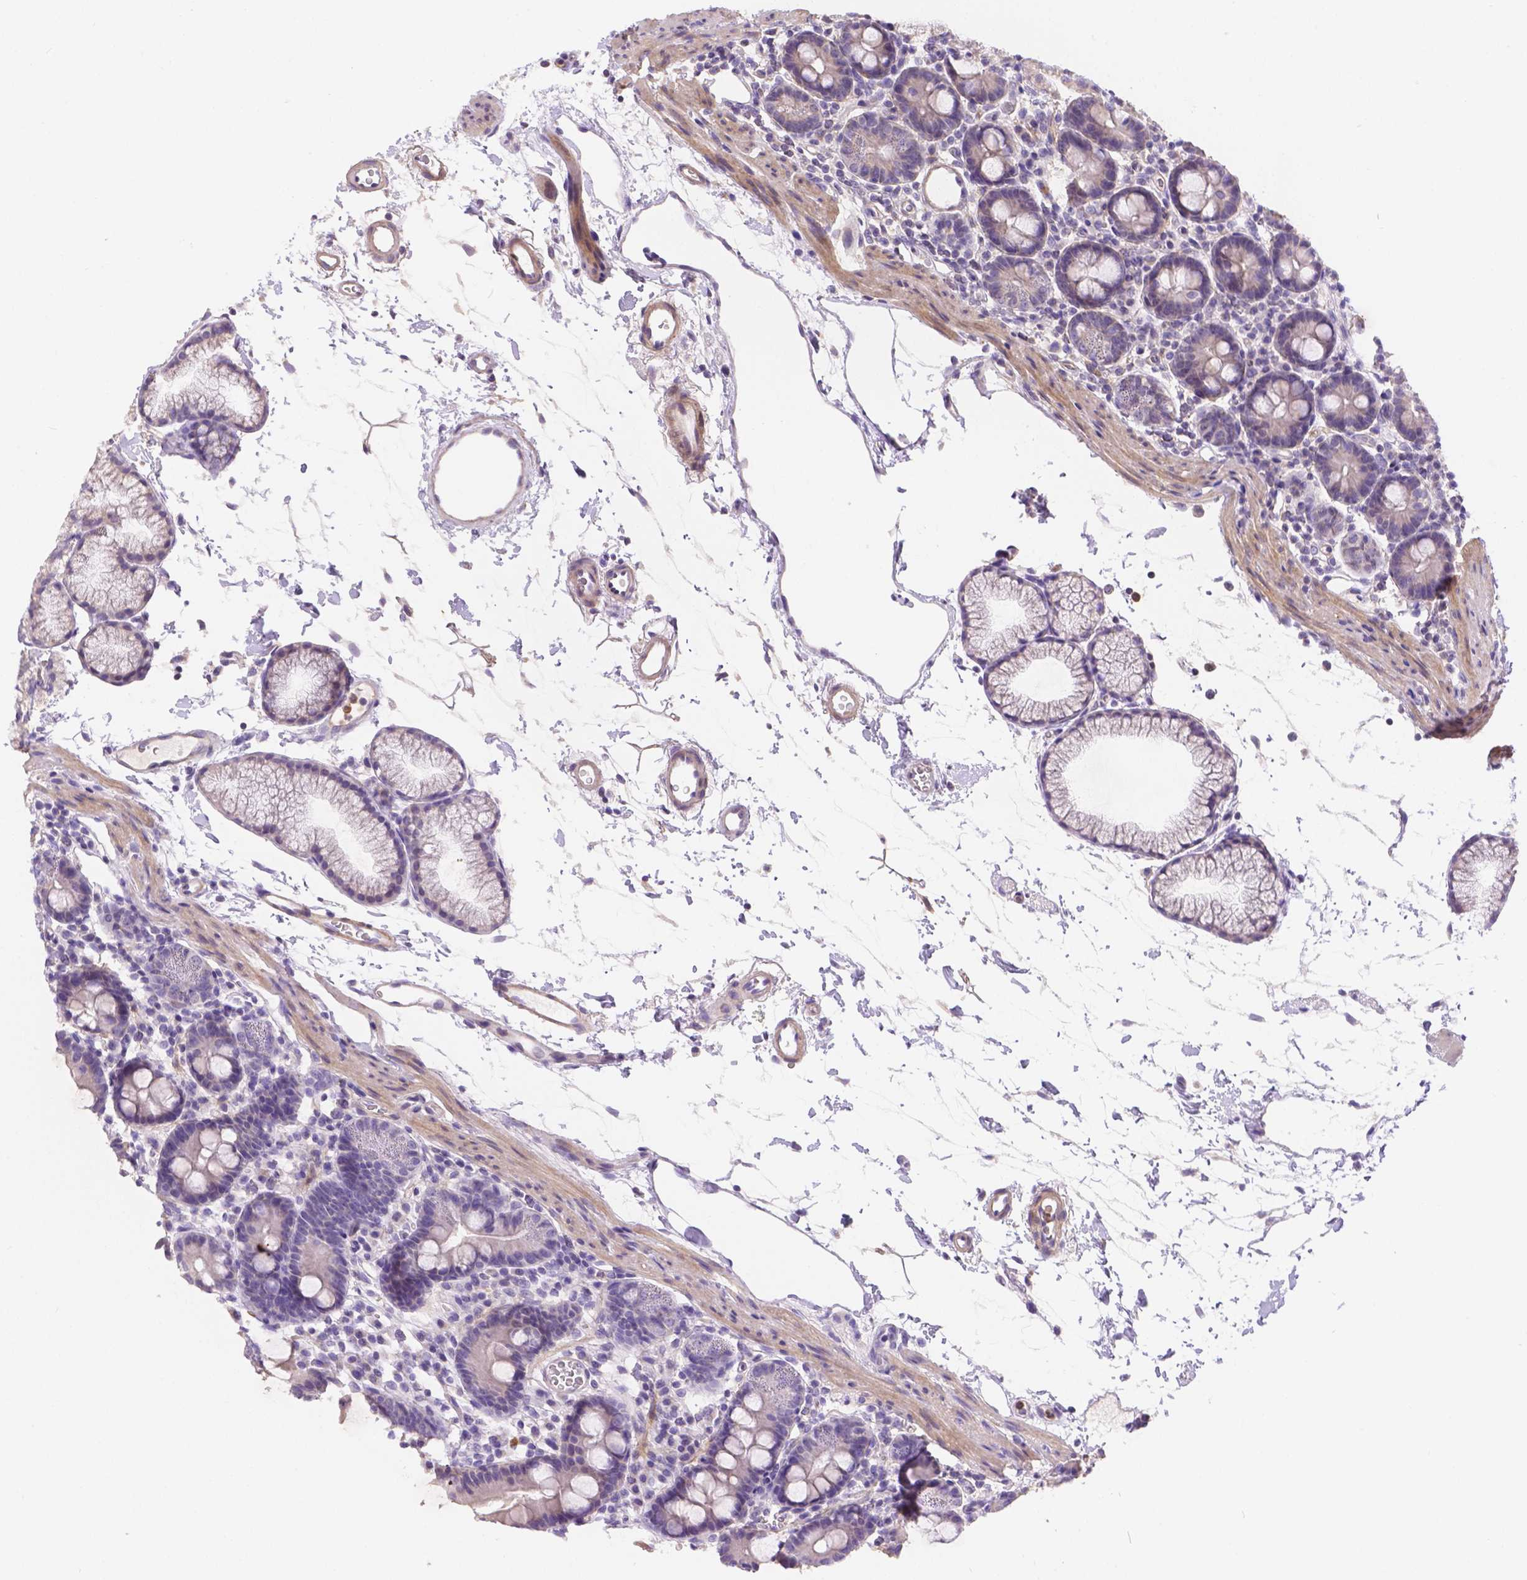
{"staining": {"intensity": "negative", "quantity": "none", "location": "none"}, "tissue": "duodenum", "cell_type": "Glandular cells", "image_type": "normal", "snomed": [{"axis": "morphology", "description": "Normal tissue, NOS"}, {"axis": "topography", "description": "Duodenum"}], "caption": "The photomicrograph exhibits no significant expression in glandular cells of duodenum.", "gene": "NXPE2", "patient": {"sex": "male", "age": 59}}